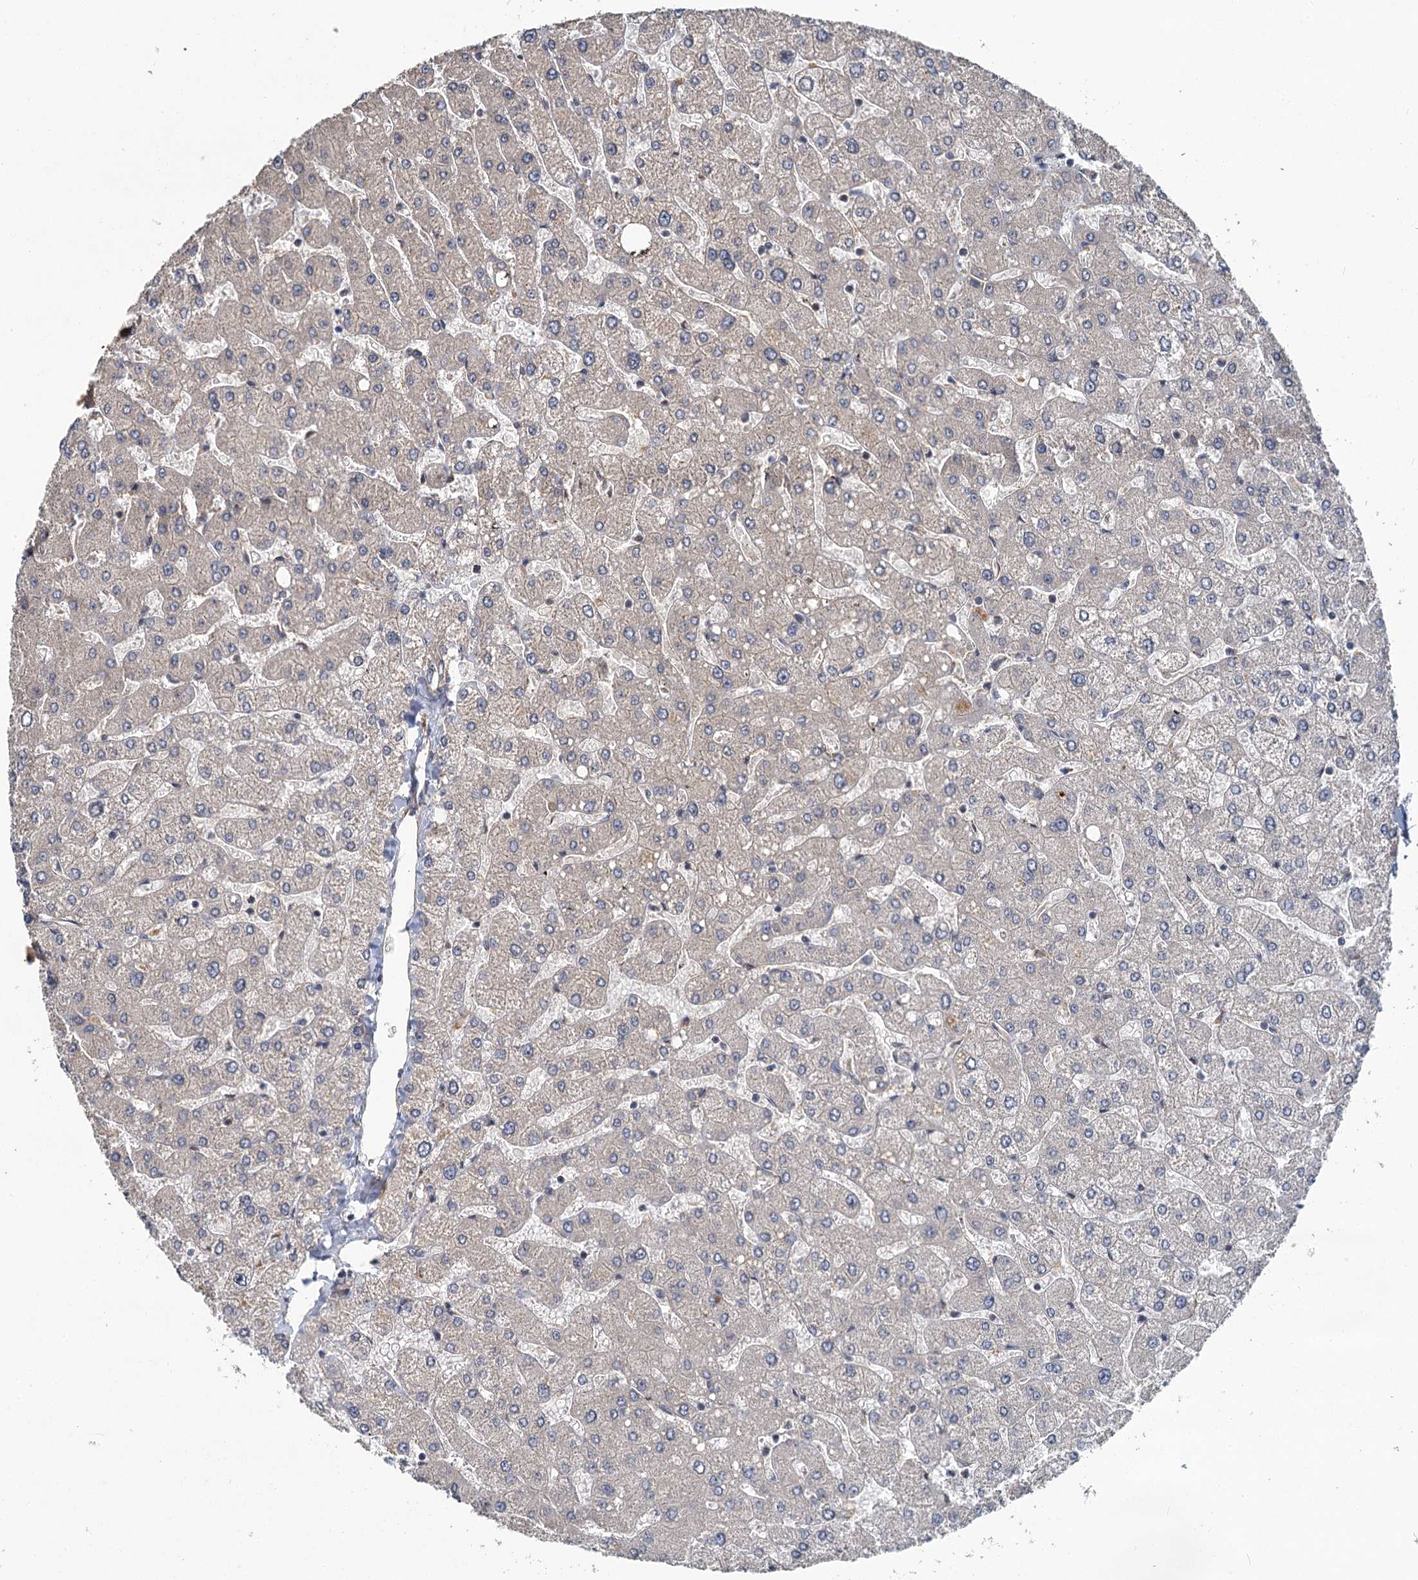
{"staining": {"intensity": "negative", "quantity": "none", "location": "none"}, "tissue": "liver", "cell_type": "Cholangiocytes", "image_type": "normal", "snomed": [{"axis": "morphology", "description": "Normal tissue, NOS"}, {"axis": "topography", "description": "Liver"}], "caption": "DAB immunohistochemical staining of unremarkable human liver reveals no significant staining in cholangiocytes. Nuclei are stained in blue.", "gene": "ZNF324", "patient": {"sex": "male", "age": 55}}